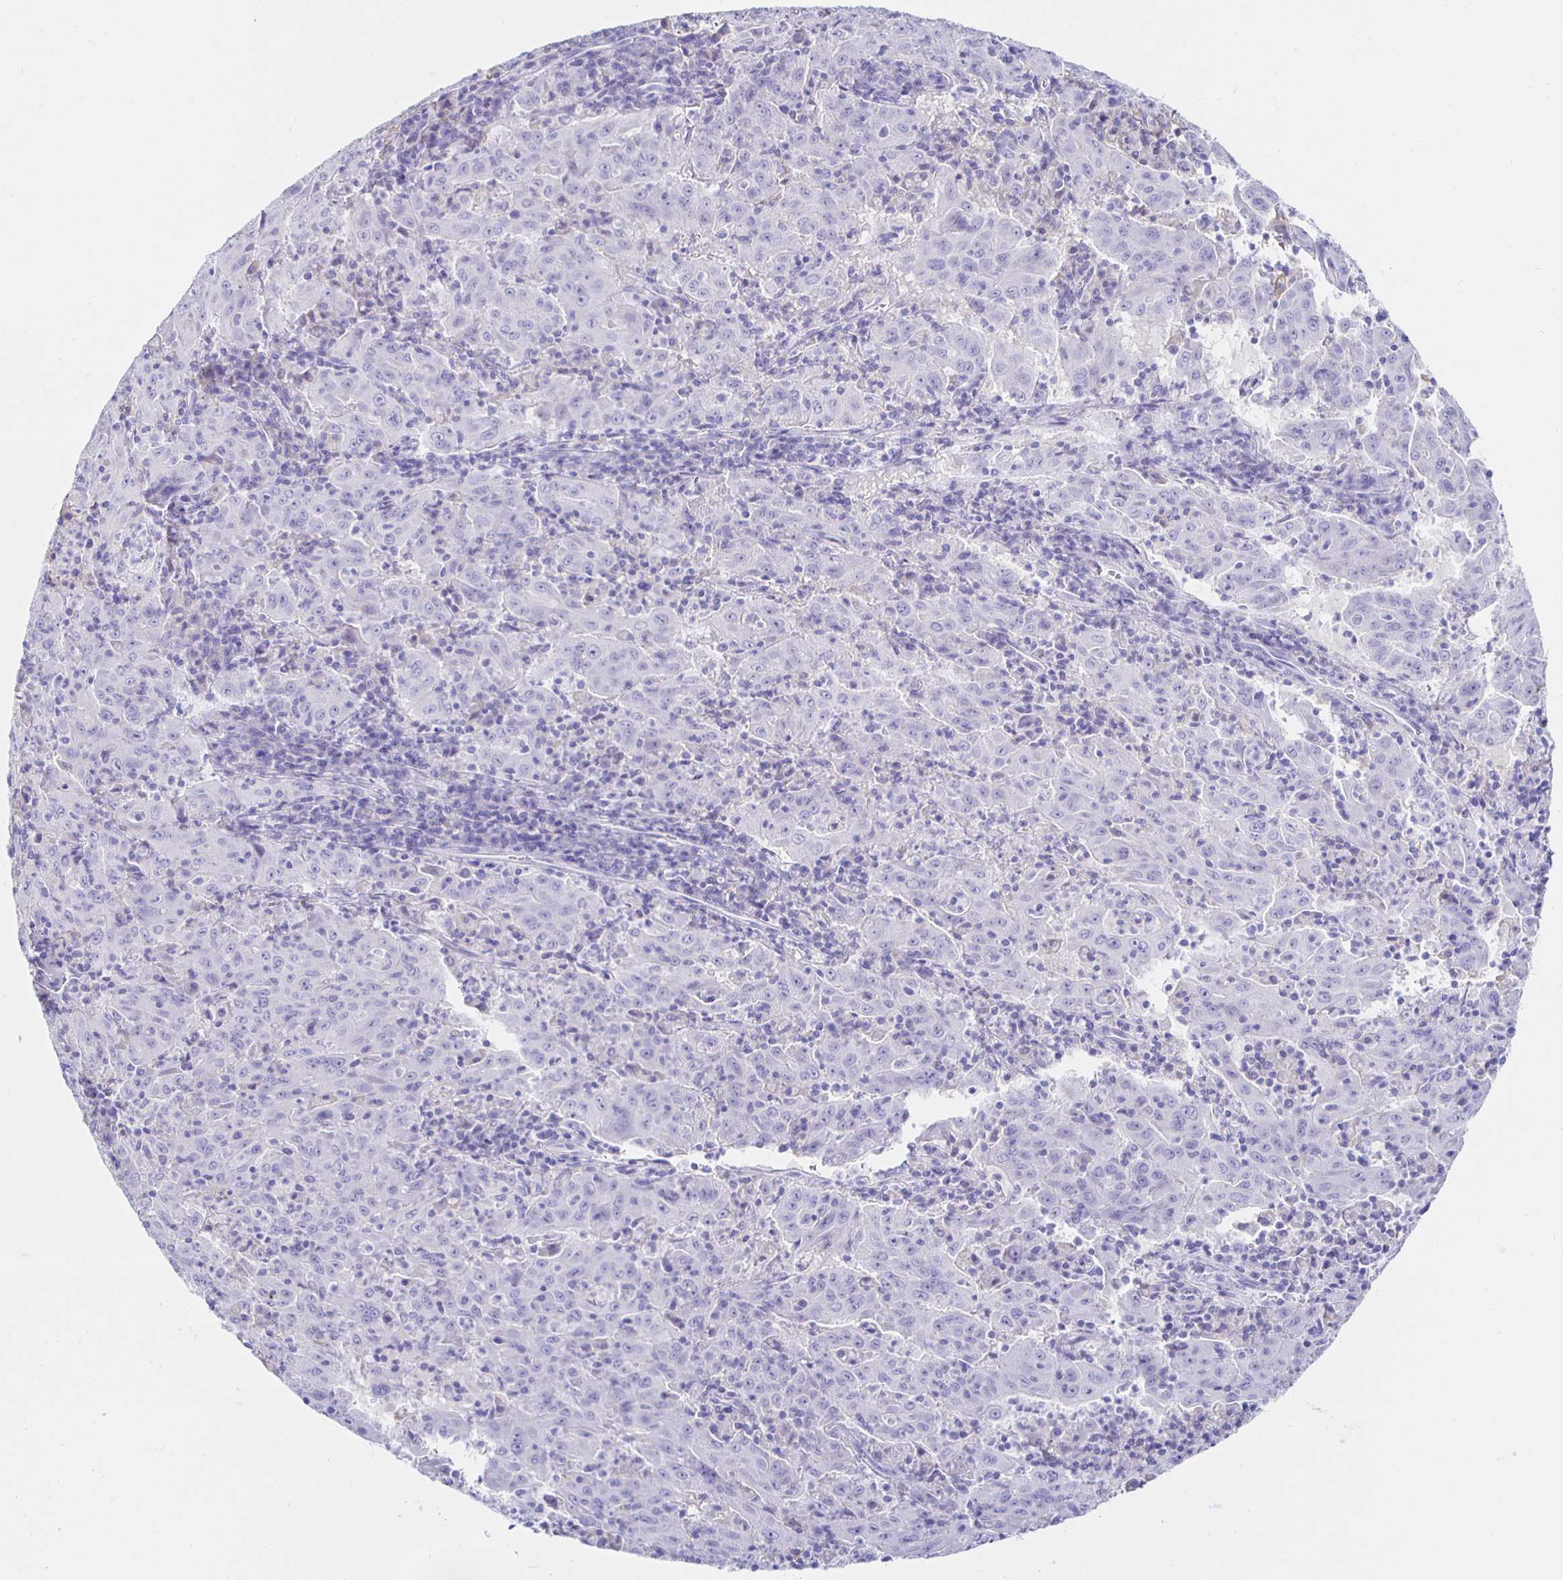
{"staining": {"intensity": "negative", "quantity": "none", "location": "none"}, "tissue": "pancreatic cancer", "cell_type": "Tumor cells", "image_type": "cancer", "snomed": [{"axis": "morphology", "description": "Adenocarcinoma, NOS"}, {"axis": "topography", "description": "Pancreas"}], "caption": "Adenocarcinoma (pancreatic) stained for a protein using immunohistochemistry displays no expression tumor cells.", "gene": "UMOD", "patient": {"sex": "male", "age": 63}}